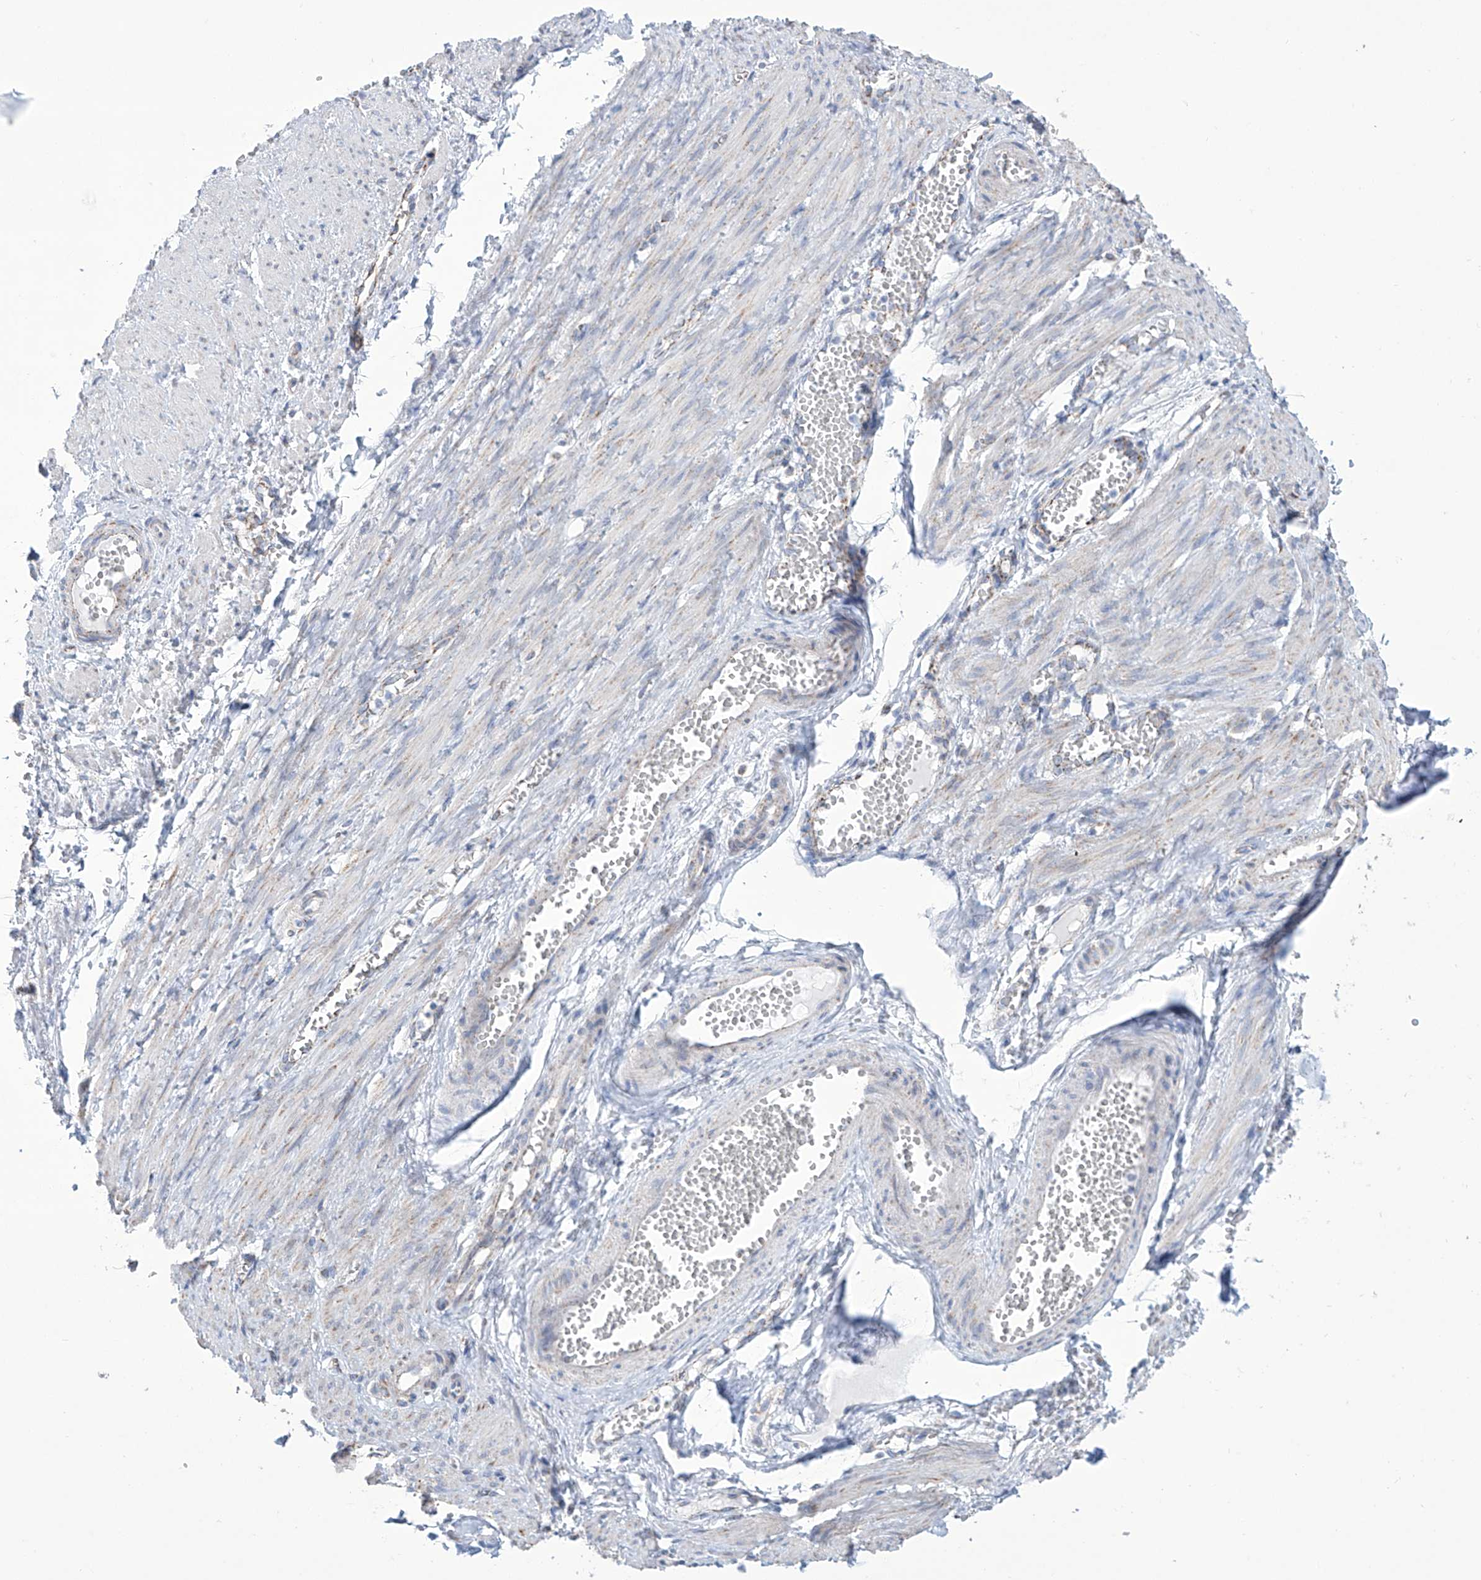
{"staining": {"intensity": "negative", "quantity": "none", "location": "none"}, "tissue": "adipose tissue", "cell_type": "Adipocytes", "image_type": "normal", "snomed": [{"axis": "morphology", "description": "Normal tissue, NOS"}, {"axis": "topography", "description": "Smooth muscle"}, {"axis": "topography", "description": "Peripheral nerve tissue"}], "caption": "An immunohistochemistry (IHC) photomicrograph of unremarkable adipose tissue is shown. There is no staining in adipocytes of adipose tissue. (Stains: DAB IHC with hematoxylin counter stain, Microscopy: brightfield microscopy at high magnification).", "gene": "ALDH6A1", "patient": {"sex": "female", "age": 39}}